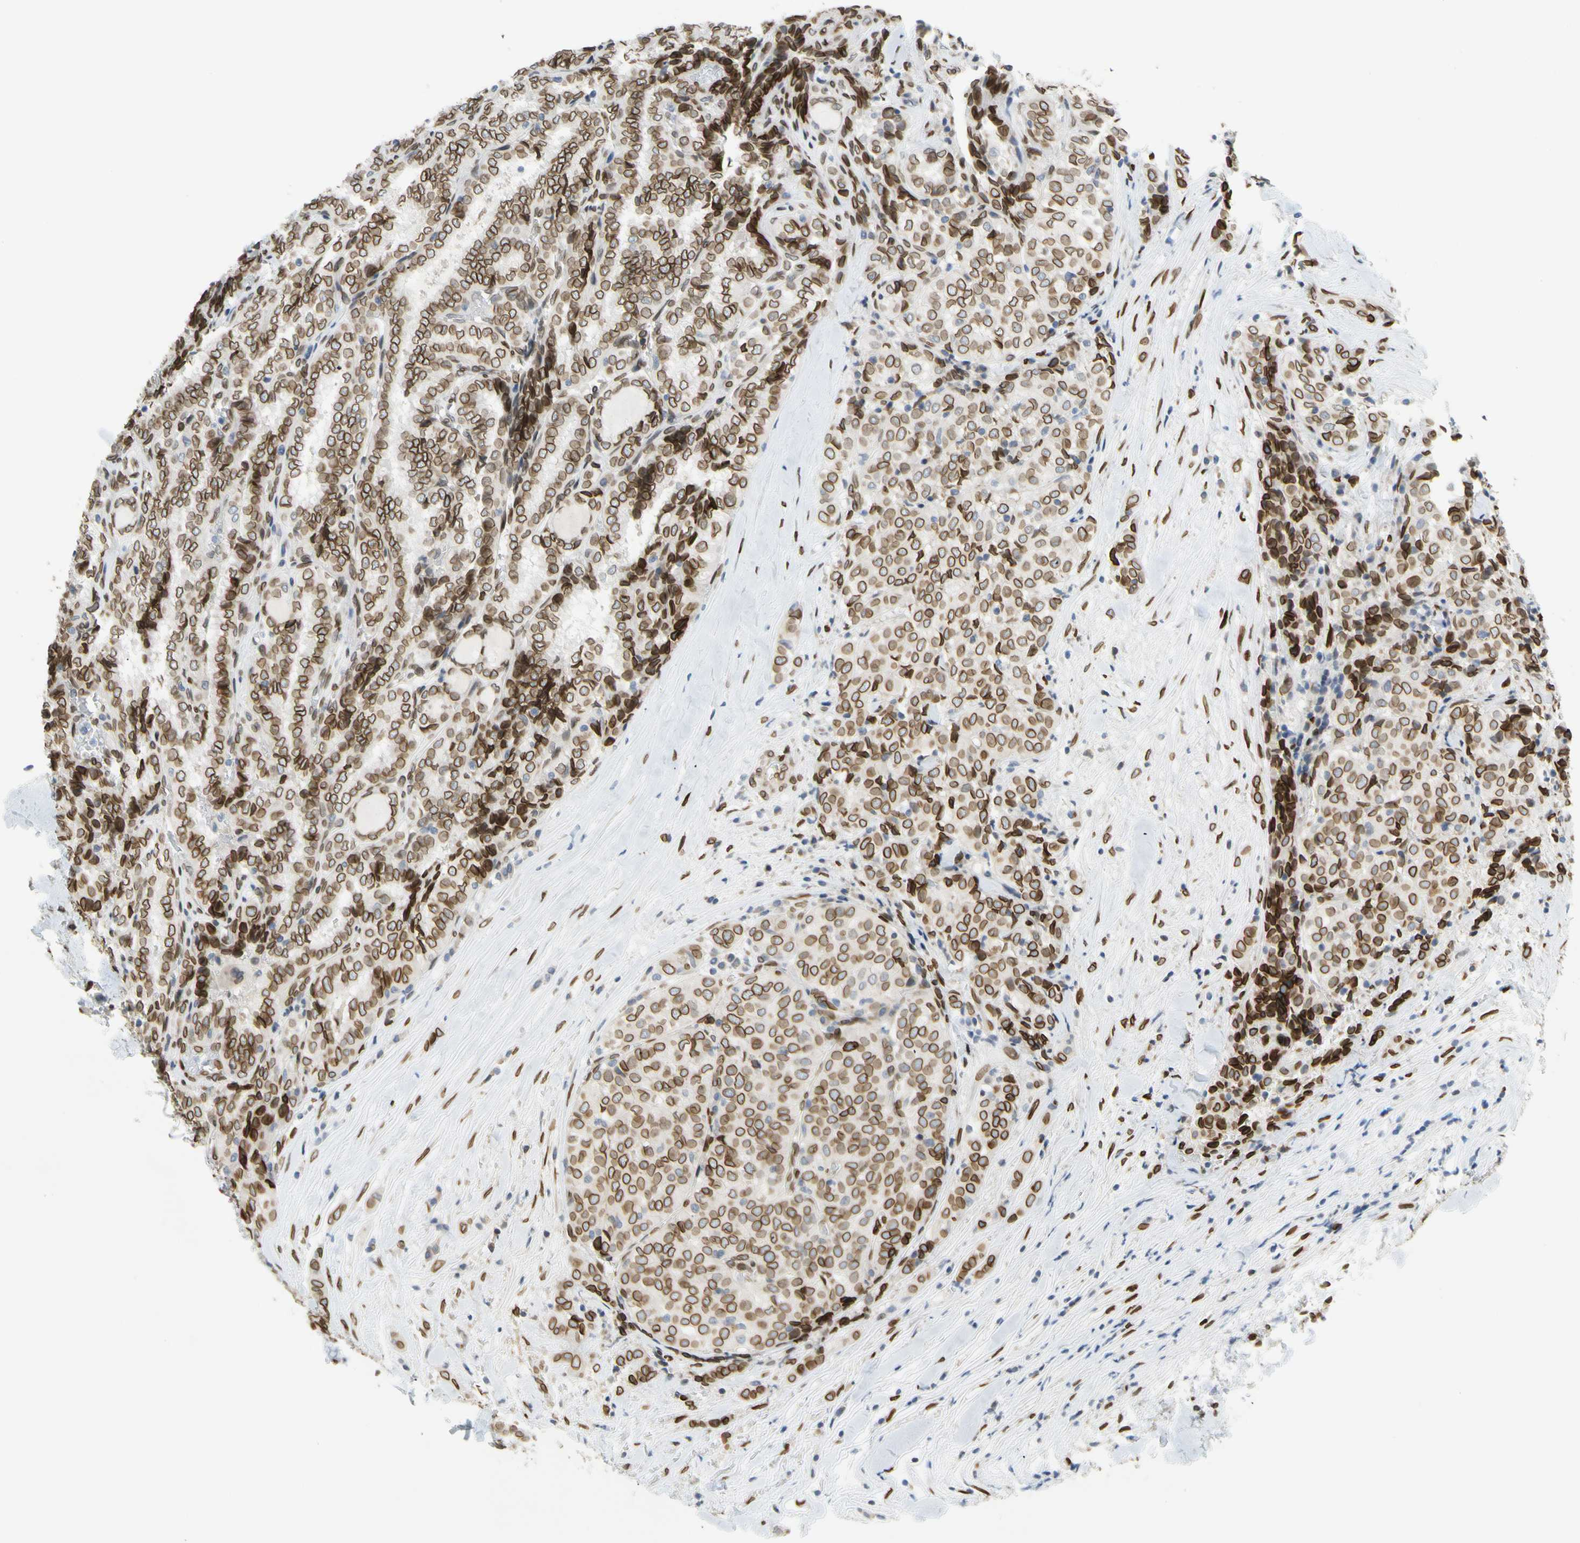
{"staining": {"intensity": "moderate", "quantity": ">75%", "location": "cytoplasmic/membranous,nuclear"}, "tissue": "thyroid cancer", "cell_type": "Tumor cells", "image_type": "cancer", "snomed": [{"axis": "morphology", "description": "Normal tissue, NOS"}, {"axis": "morphology", "description": "Papillary adenocarcinoma, NOS"}, {"axis": "topography", "description": "Thyroid gland"}], "caption": "Thyroid cancer stained with a protein marker shows moderate staining in tumor cells.", "gene": "SUN1", "patient": {"sex": "female", "age": 30}}